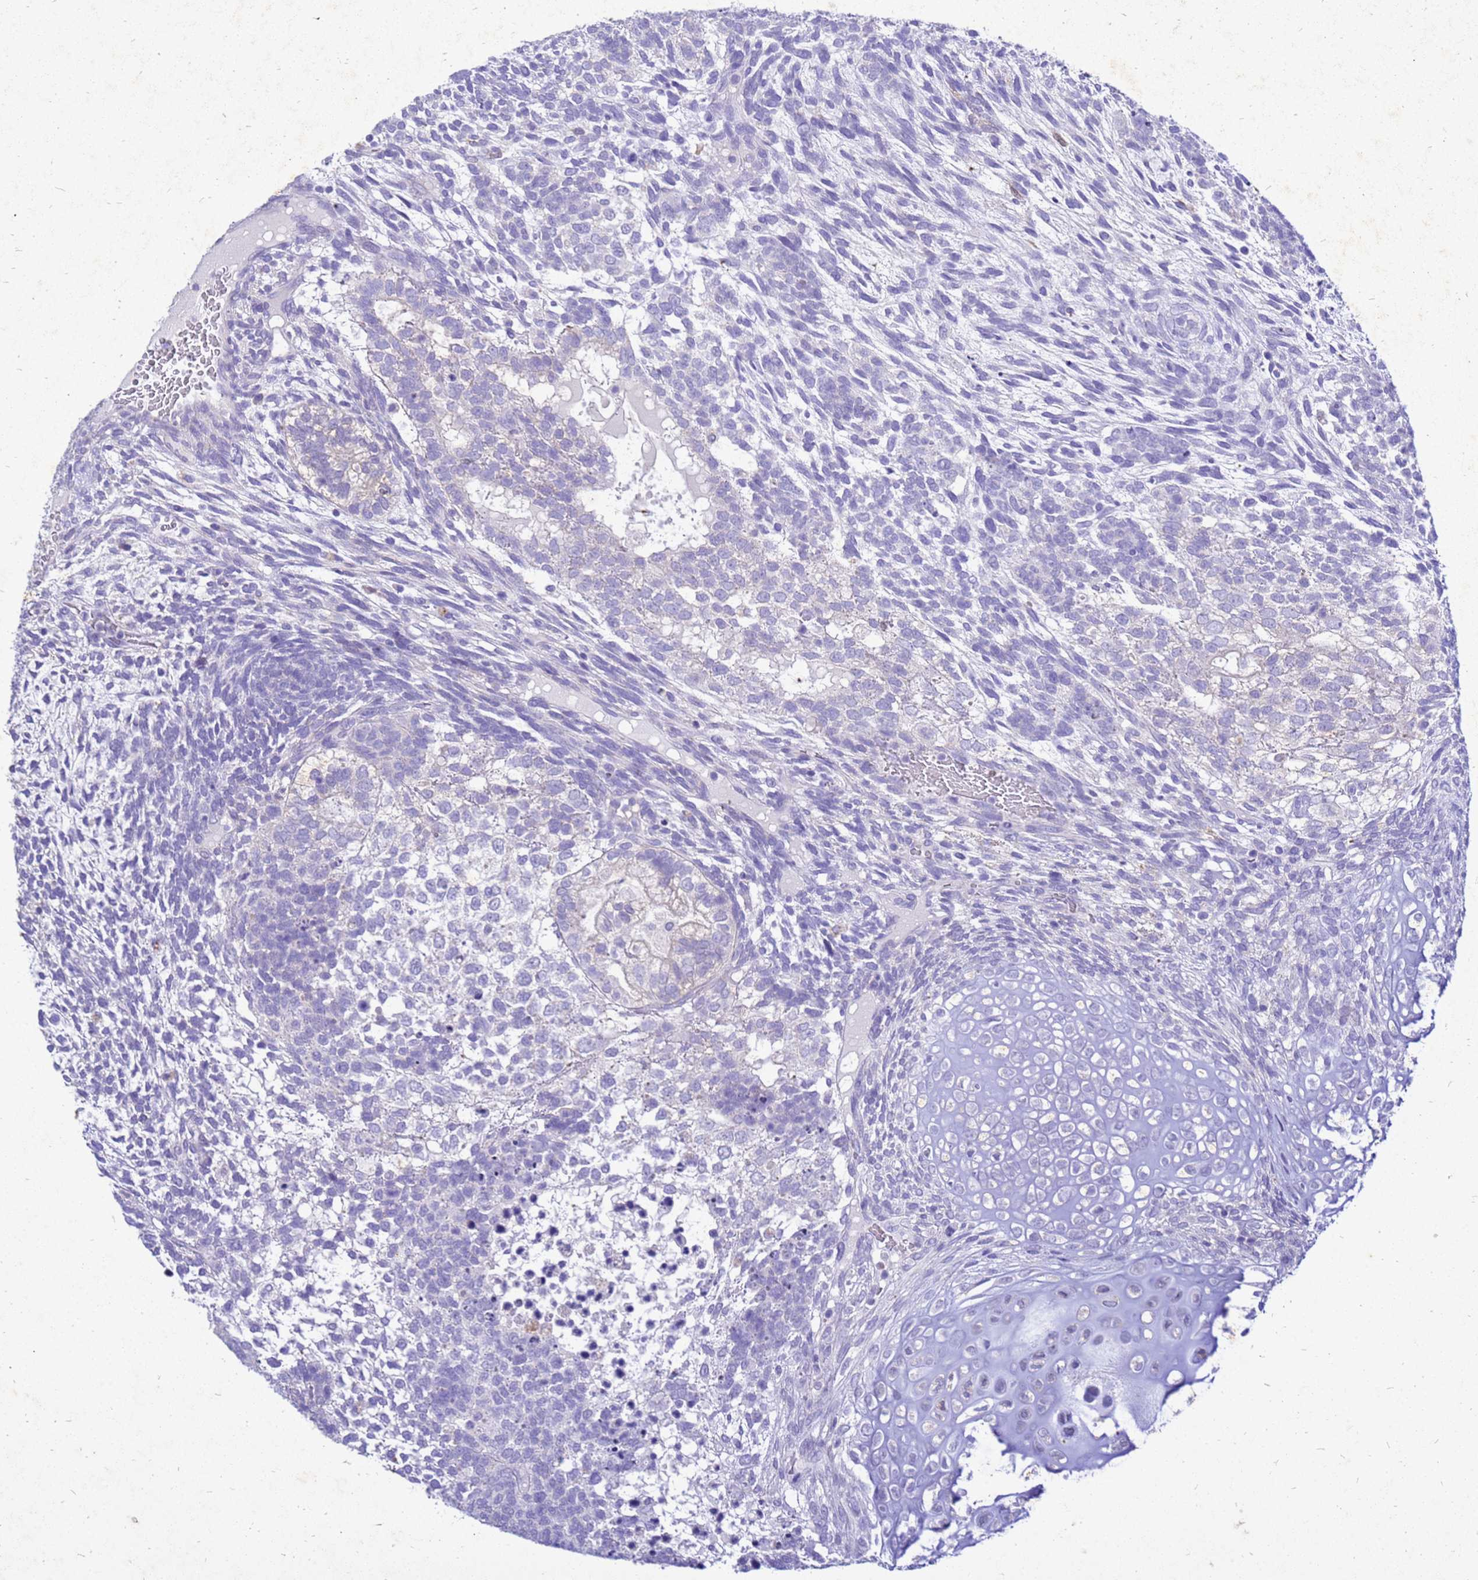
{"staining": {"intensity": "negative", "quantity": "none", "location": "none"}, "tissue": "testis cancer", "cell_type": "Tumor cells", "image_type": "cancer", "snomed": [{"axis": "morphology", "description": "Carcinoma, Embryonal, NOS"}, {"axis": "topography", "description": "Testis"}], "caption": "Protein analysis of testis embryonal carcinoma displays no significant positivity in tumor cells.", "gene": "AKR1C1", "patient": {"sex": "male", "age": 23}}